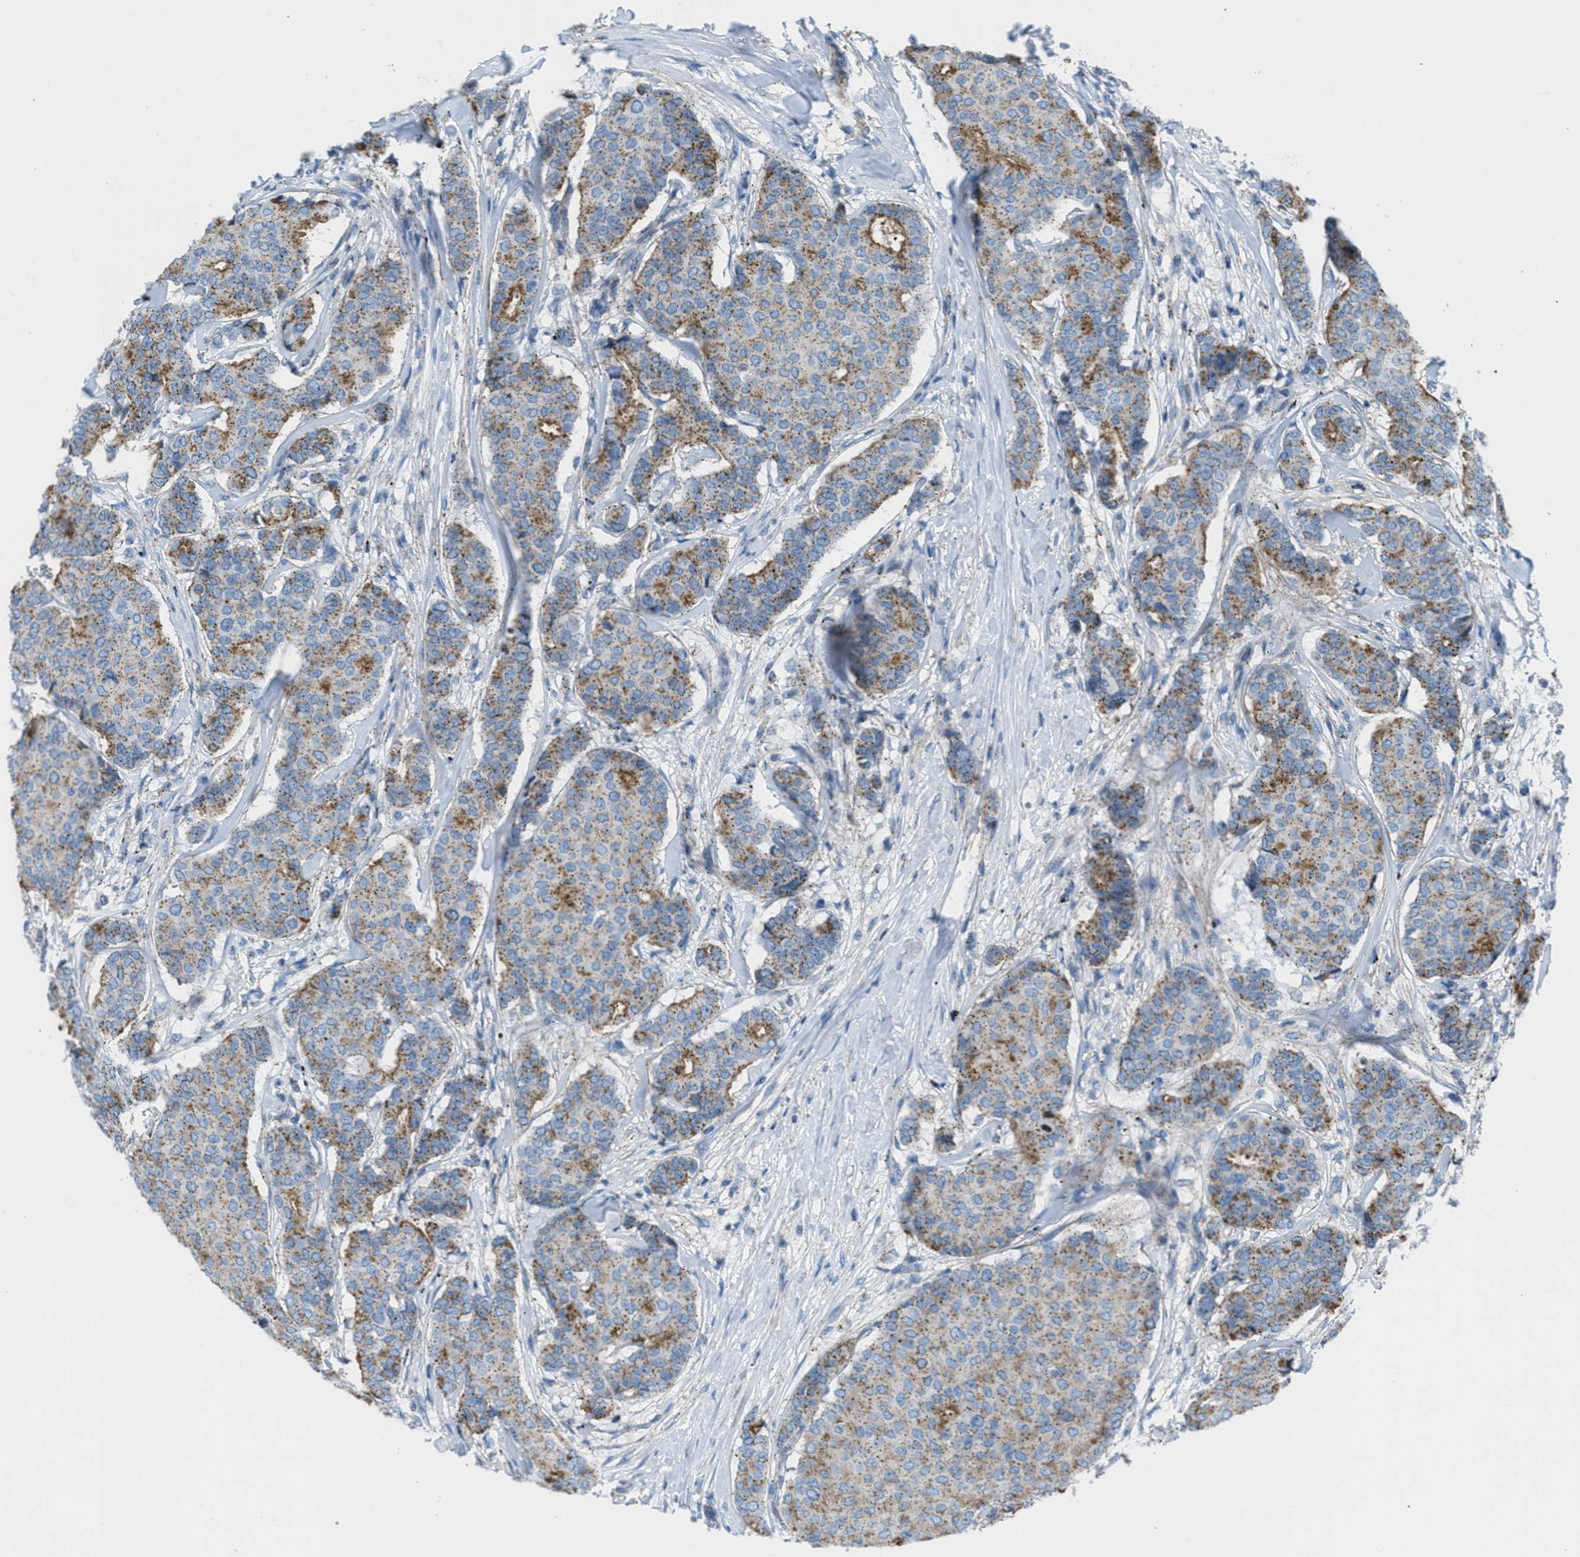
{"staining": {"intensity": "moderate", "quantity": ">75%", "location": "cytoplasmic/membranous"}, "tissue": "breast cancer", "cell_type": "Tumor cells", "image_type": "cancer", "snomed": [{"axis": "morphology", "description": "Duct carcinoma"}, {"axis": "topography", "description": "Breast"}], "caption": "Breast cancer (invasive ductal carcinoma) was stained to show a protein in brown. There is medium levels of moderate cytoplasmic/membranous staining in approximately >75% of tumor cells.", "gene": "MFSD13A", "patient": {"sex": "female", "age": 75}}